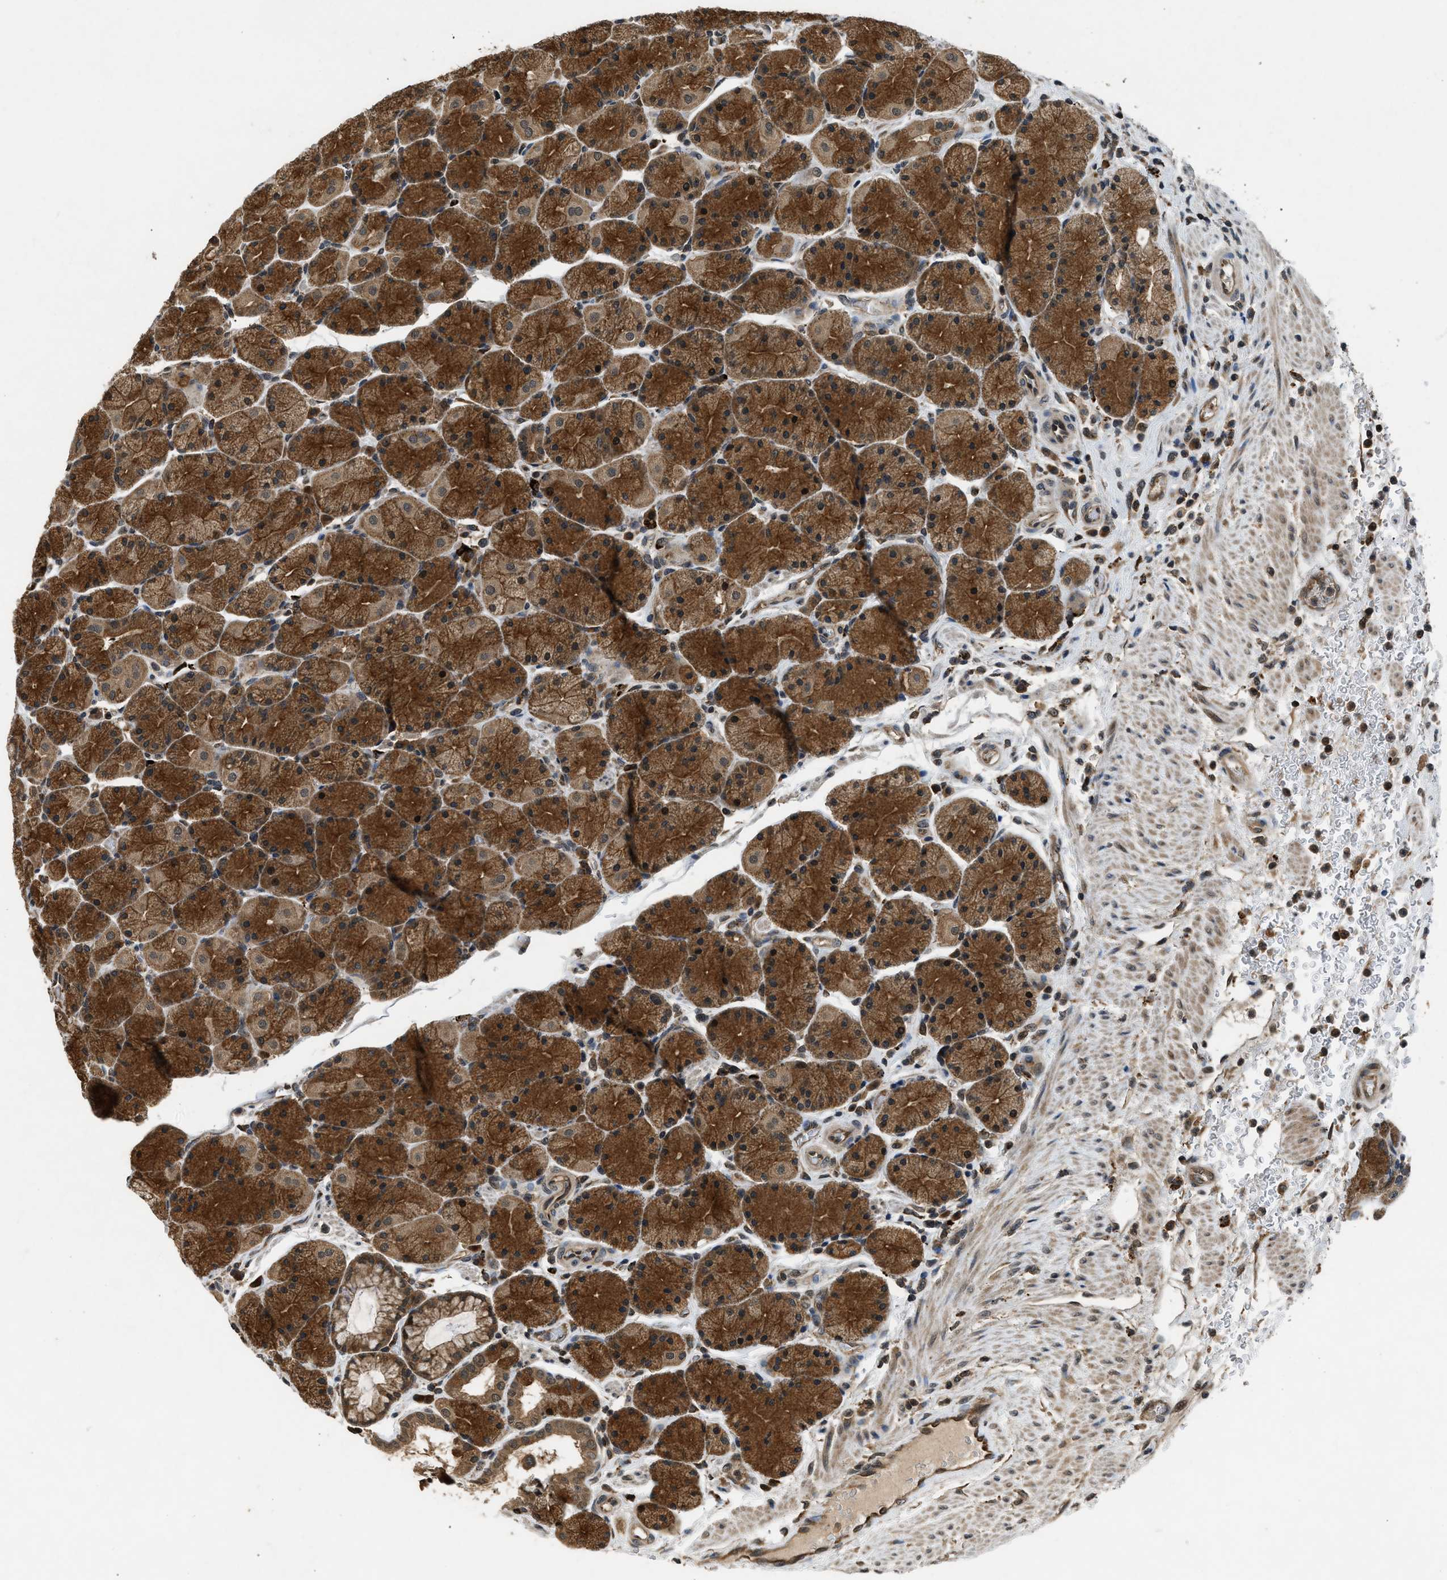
{"staining": {"intensity": "strong", "quantity": ">75%", "location": "cytoplasmic/membranous"}, "tissue": "stomach", "cell_type": "Glandular cells", "image_type": "normal", "snomed": [{"axis": "morphology", "description": "Normal tissue, NOS"}, {"axis": "morphology", "description": "Carcinoid, malignant, NOS"}, {"axis": "topography", "description": "Stomach, upper"}], "caption": "Immunohistochemical staining of normal stomach demonstrates strong cytoplasmic/membranous protein expression in about >75% of glandular cells.", "gene": "RPS6KB1", "patient": {"sex": "male", "age": 39}}